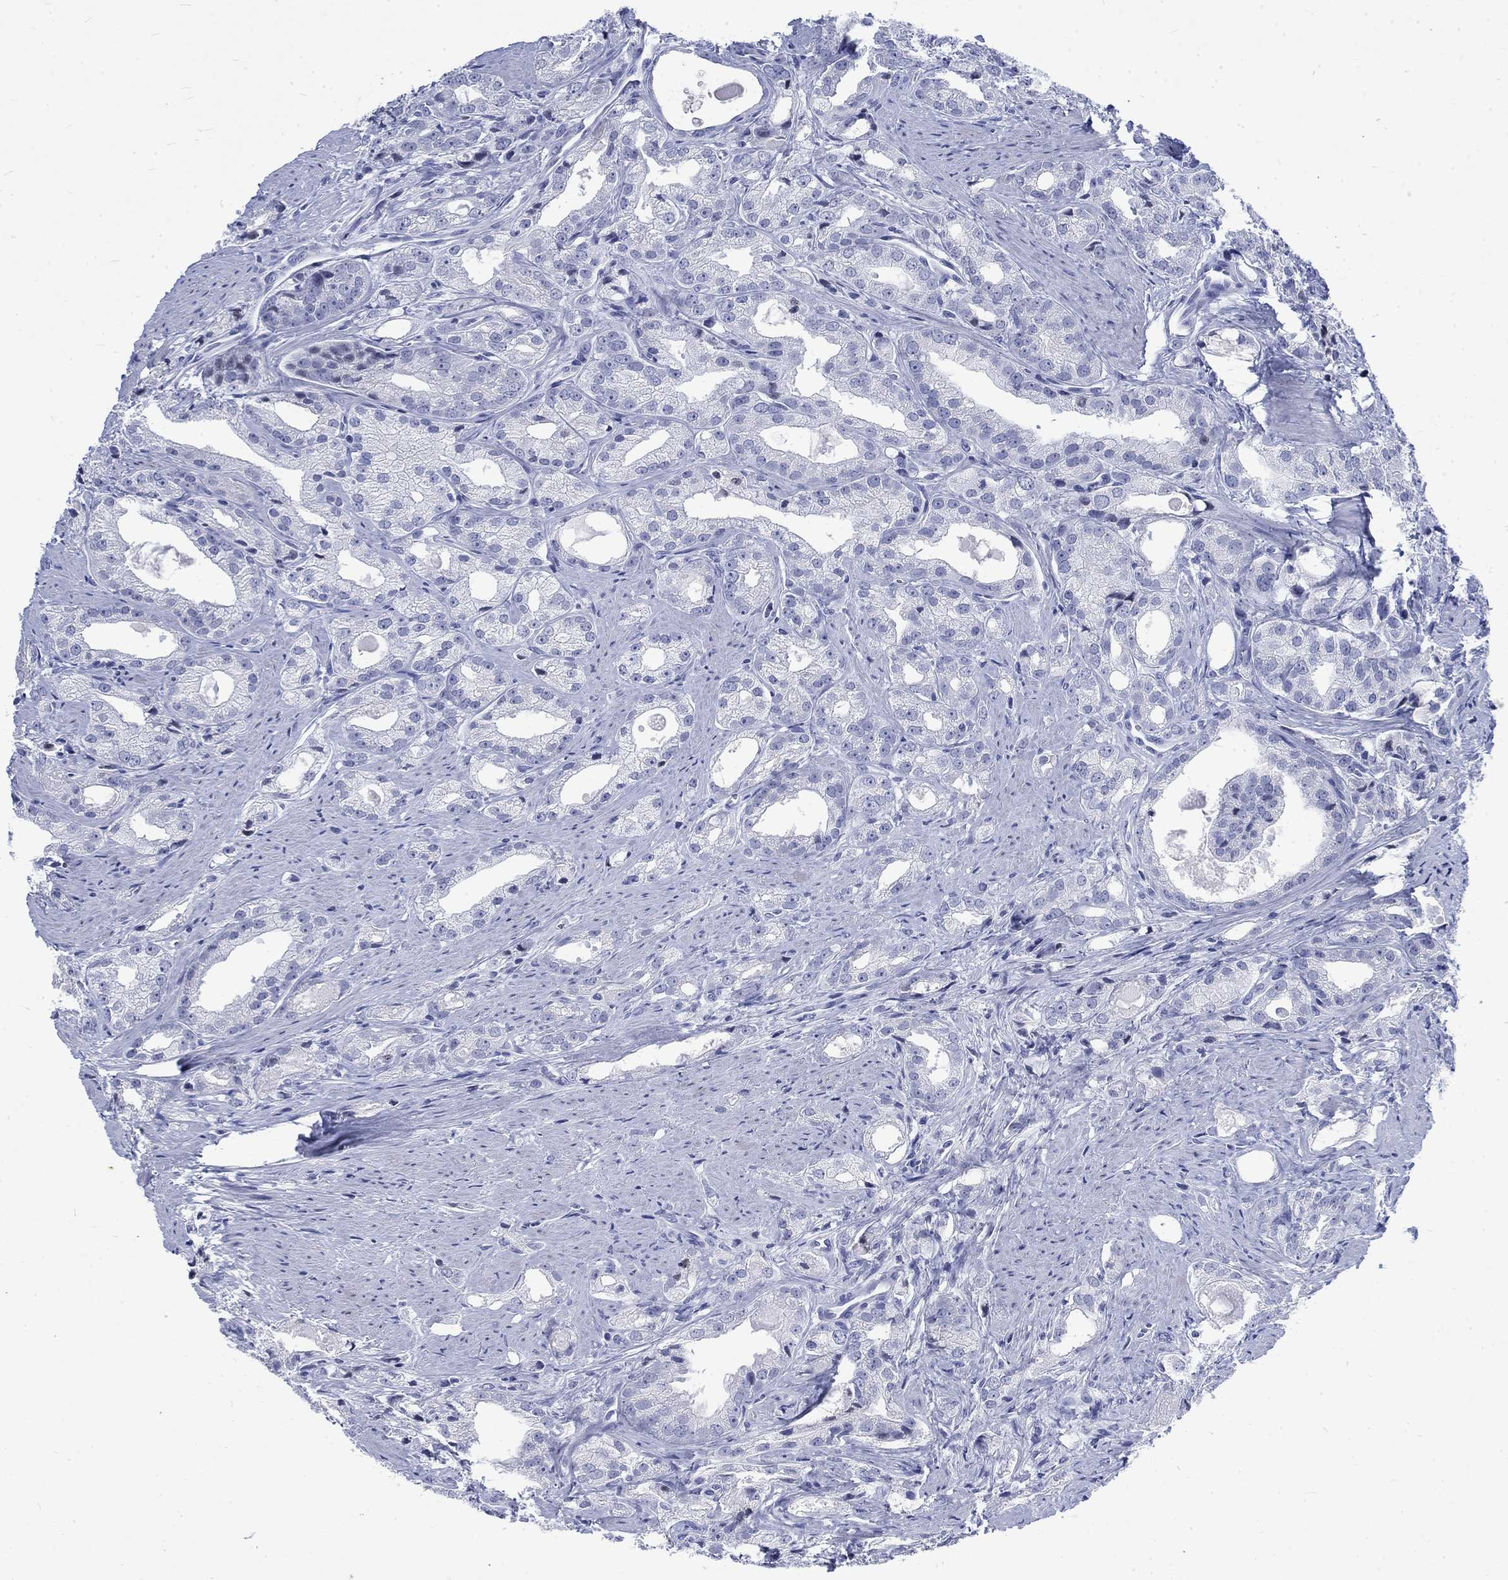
{"staining": {"intensity": "negative", "quantity": "none", "location": "none"}, "tissue": "prostate cancer", "cell_type": "Tumor cells", "image_type": "cancer", "snomed": [{"axis": "morphology", "description": "Adenocarcinoma, NOS"}, {"axis": "morphology", "description": "Adenocarcinoma, High grade"}, {"axis": "topography", "description": "Prostate"}], "caption": "High power microscopy micrograph of an IHC histopathology image of prostate adenocarcinoma, revealing no significant expression in tumor cells.", "gene": "KRT76", "patient": {"sex": "male", "age": 70}}